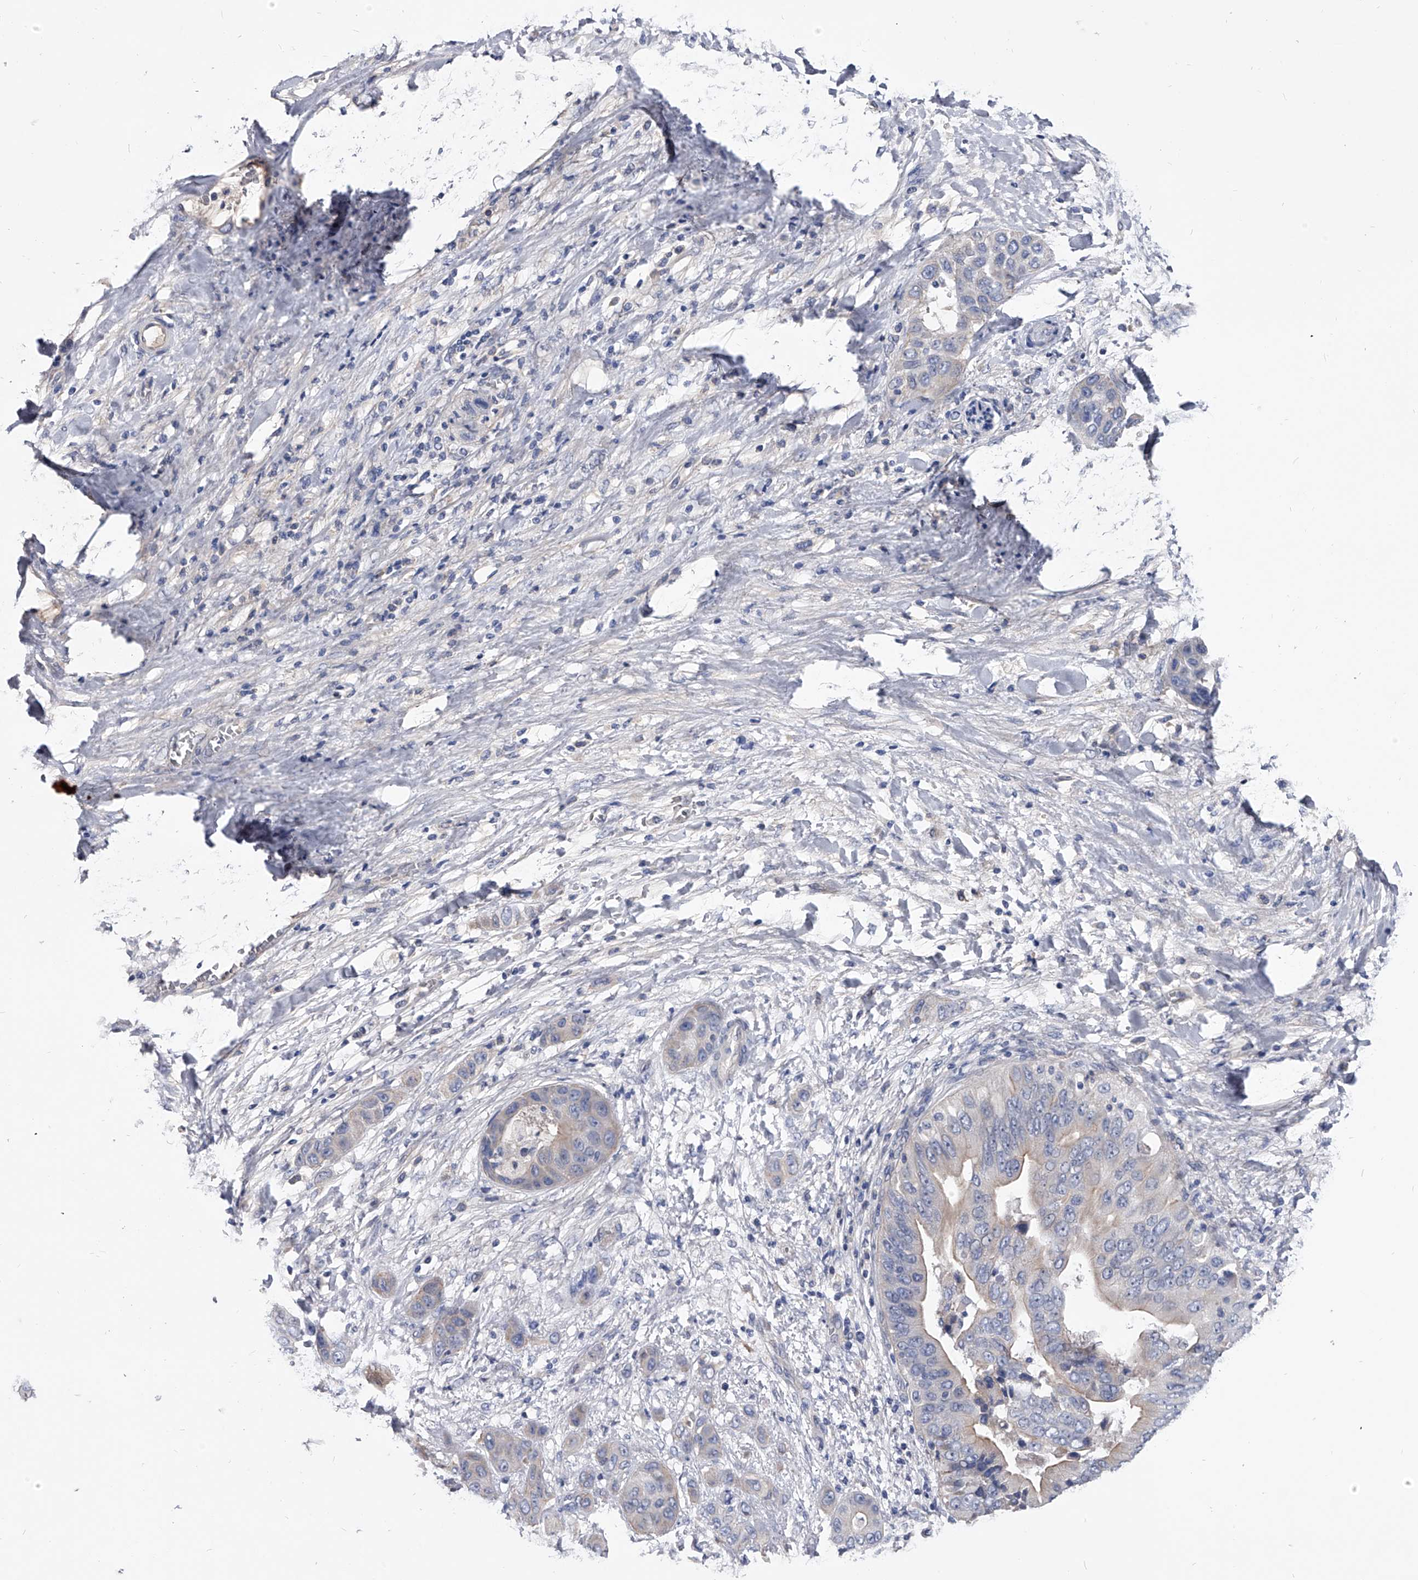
{"staining": {"intensity": "negative", "quantity": "none", "location": "none"}, "tissue": "liver cancer", "cell_type": "Tumor cells", "image_type": "cancer", "snomed": [{"axis": "morphology", "description": "Cholangiocarcinoma"}, {"axis": "topography", "description": "Liver"}], "caption": "The image exhibits no significant expression in tumor cells of cholangiocarcinoma (liver). Nuclei are stained in blue.", "gene": "EFCAB7", "patient": {"sex": "female", "age": 52}}